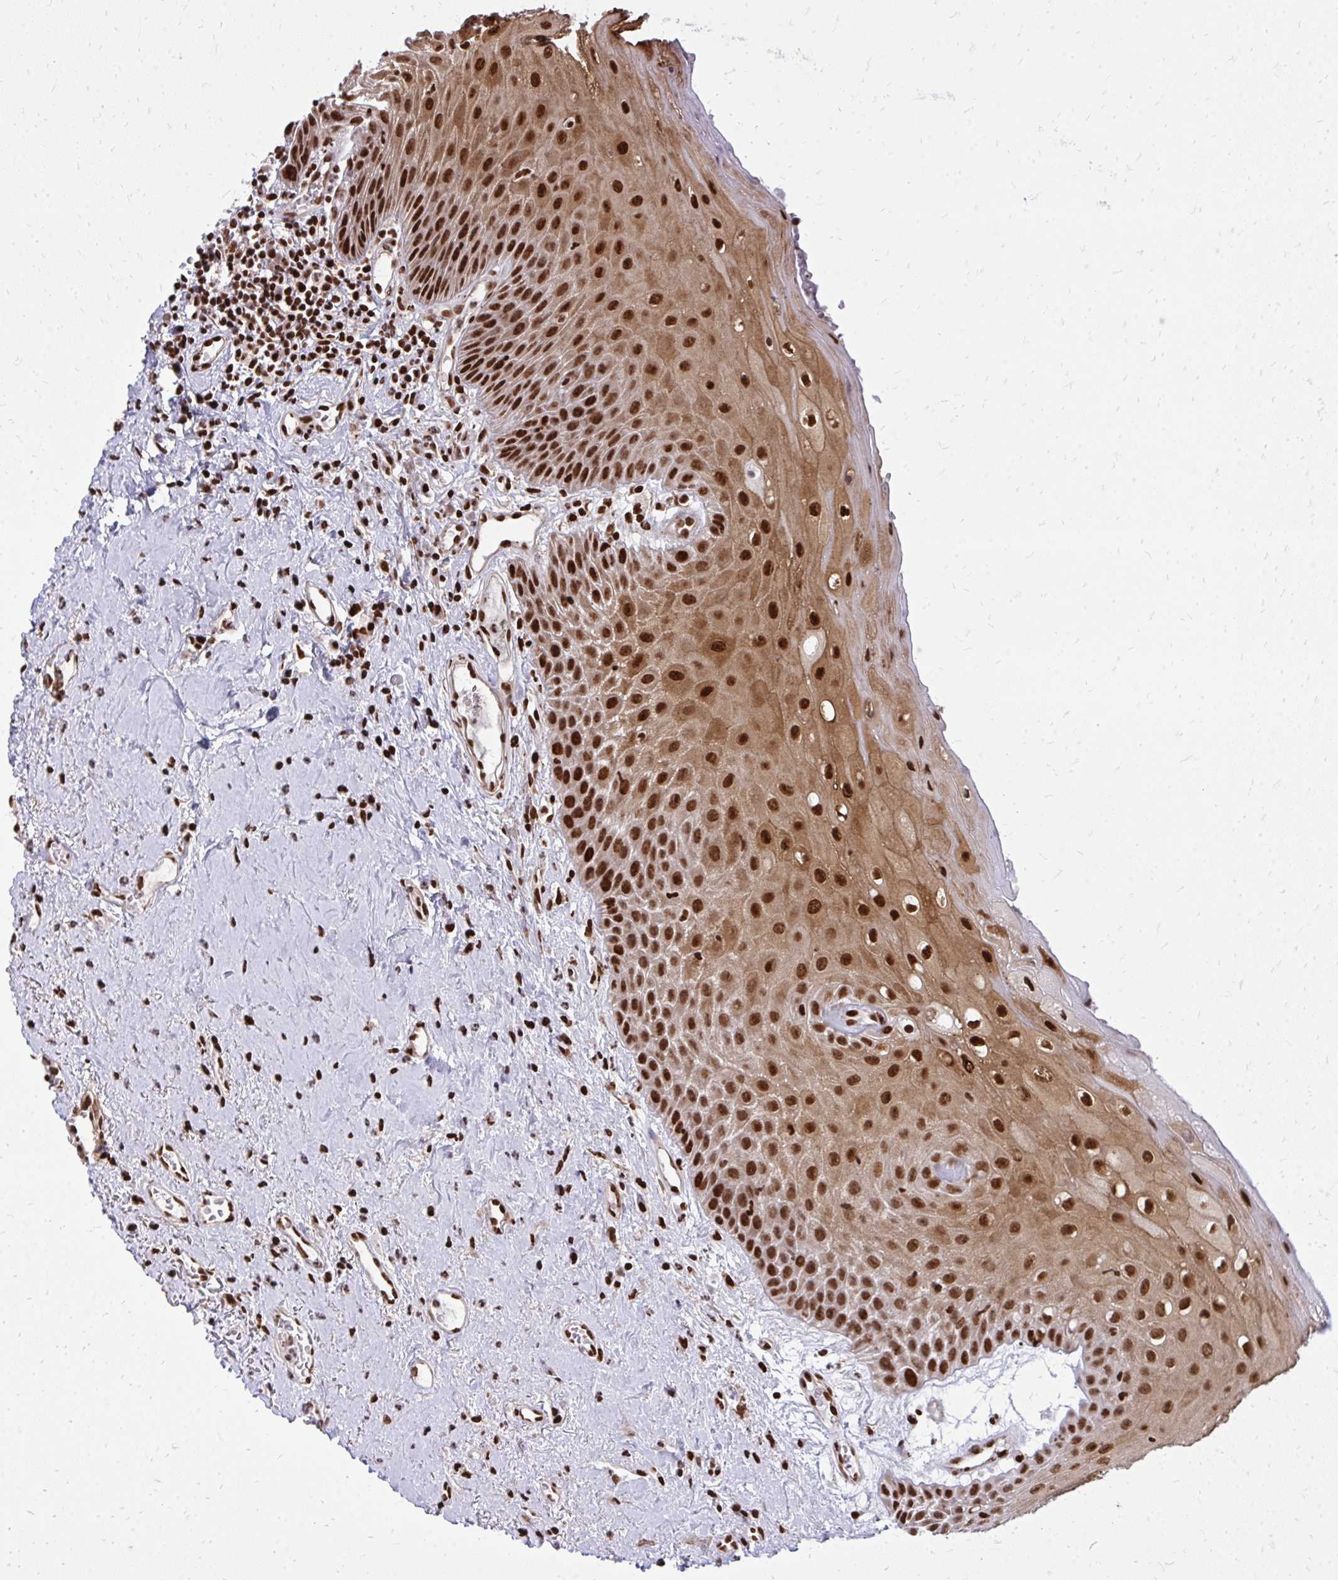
{"staining": {"intensity": "strong", "quantity": ">75%", "location": "cytoplasmic/membranous,nuclear"}, "tissue": "oral mucosa", "cell_type": "Squamous epithelial cells", "image_type": "normal", "snomed": [{"axis": "morphology", "description": "Normal tissue, NOS"}, {"axis": "morphology", "description": "Squamous cell carcinoma, NOS"}, {"axis": "topography", "description": "Oral tissue"}, {"axis": "topography", "description": "Peripheral nerve tissue"}, {"axis": "topography", "description": "Head-Neck"}], "caption": "Immunohistochemical staining of benign oral mucosa demonstrates strong cytoplasmic/membranous,nuclear protein expression in about >75% of squamous epithelial cells.", "gene": "TBL1Y", "patient": {"sex": "female", "age": 59}}